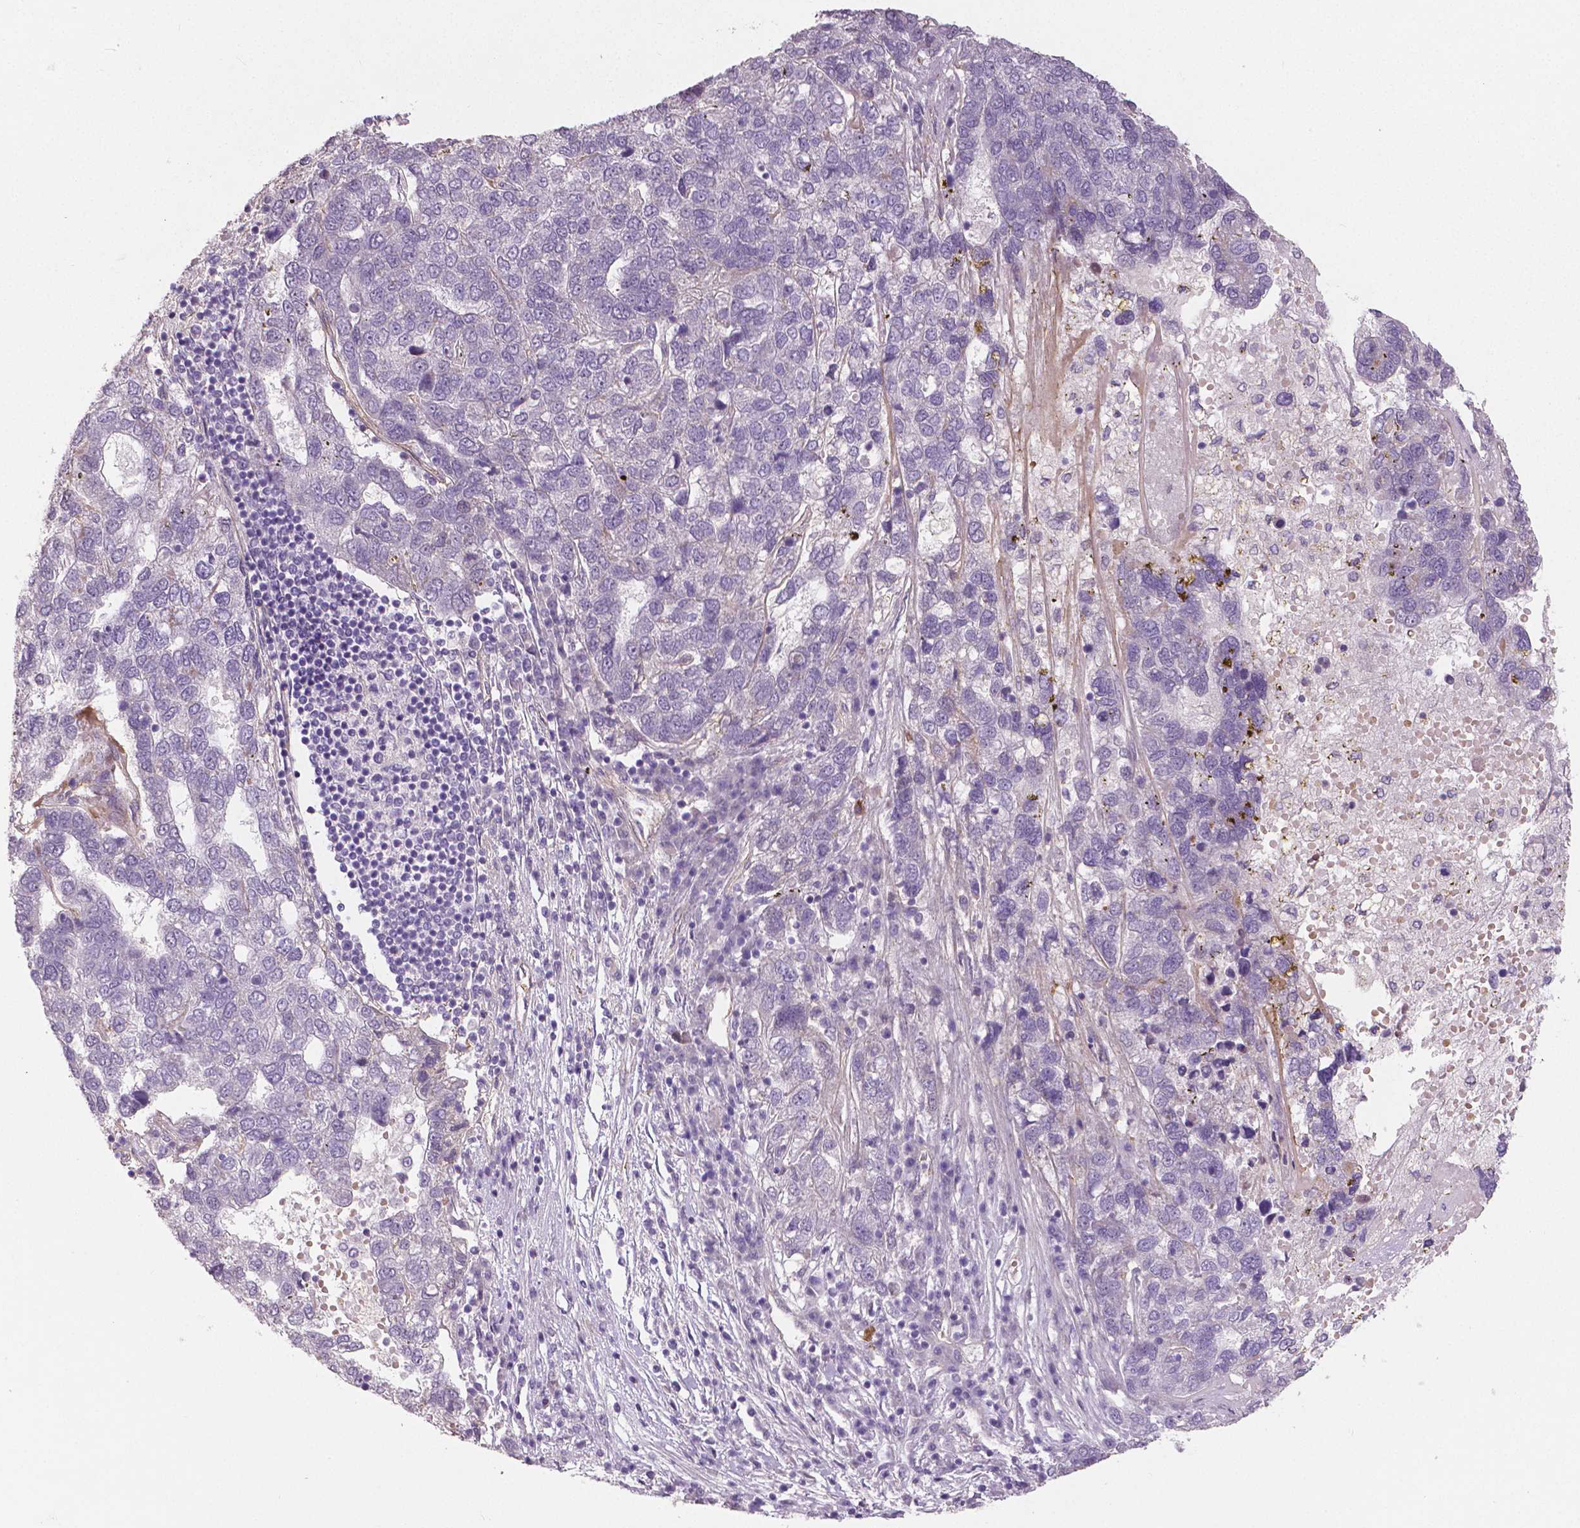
{"staining": {"intensity": "negative", "quantity": "none", "location": "none"}, "tissue": "pancreatic cancer", "cell_type": "Tumor cells", "image_type": "cancer", "snomed": [{"axis": "morphology", "description": "Adenocarcinoma, NOS"}, {"axis": "topography", "description": "Pancreas"}], "caption": "A photomicrograph of pancreatic adenocarcinoma stained for a protein demonstrates no brown staining in tumor cells.", "gene": "FLT1", "patient": {"sex": "female", "age": 61}}